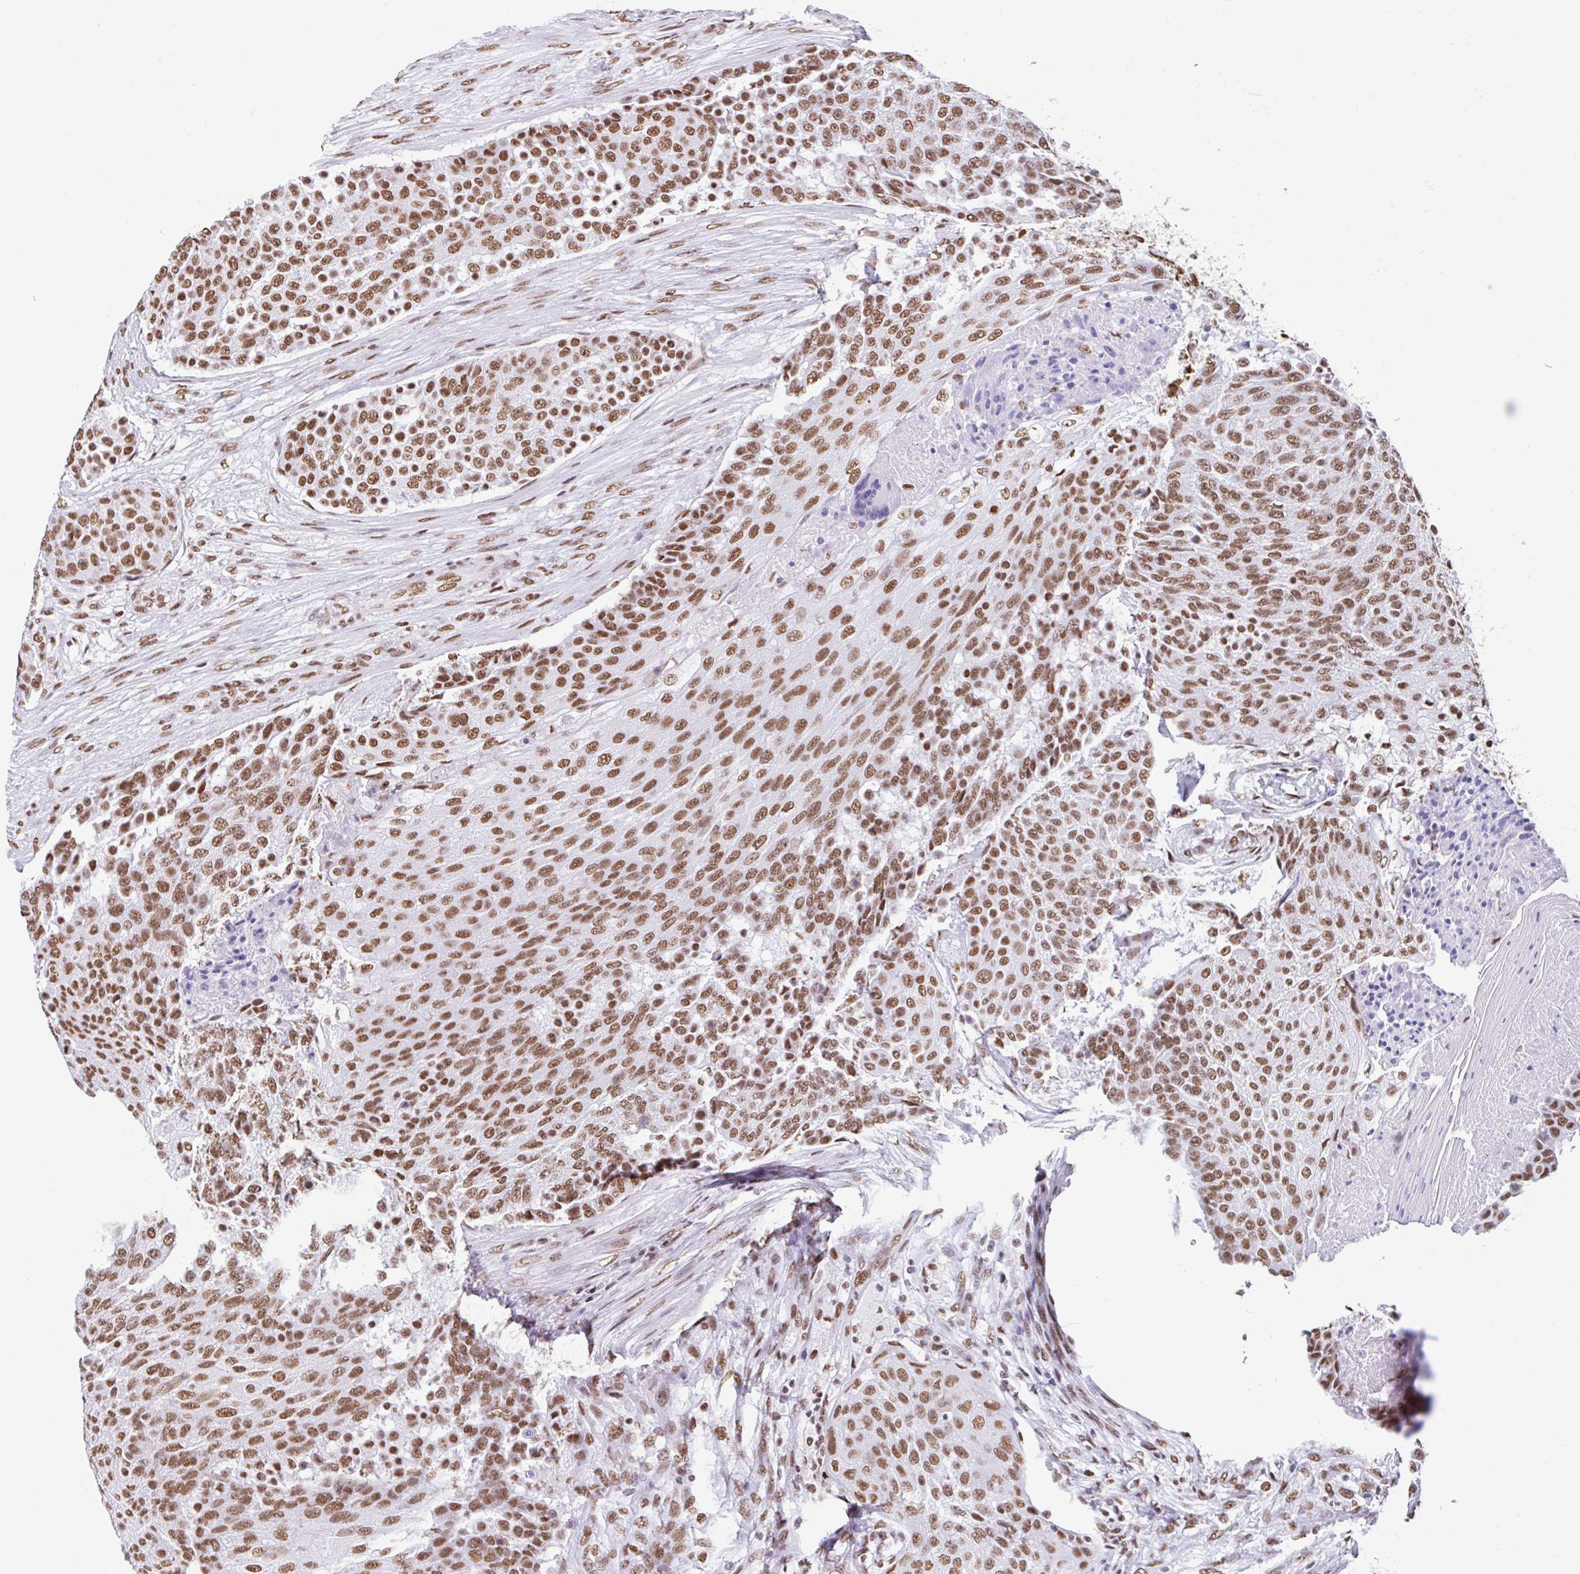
{"staining": {"intensity": "strong", "quantity": ">75%", "location": "nuclear"}, "tissue": "urothelial cancer", "cell_type": "Tumor cells", "image_type": "cancer", "snomed": [{"axis": "morphology", "description": "Urothelial carcinoma, High grade"}, {"axis": "topography", "description": "Urinary bladder"}], "caption": "Immunohistochemistry (IHC) of urothelial cancer shows high levels of strong nuclear expression in approximately >75% of tumor cells.", "gene": "KHDRBS1", "patient": {"sex": "female", "age": 63}}